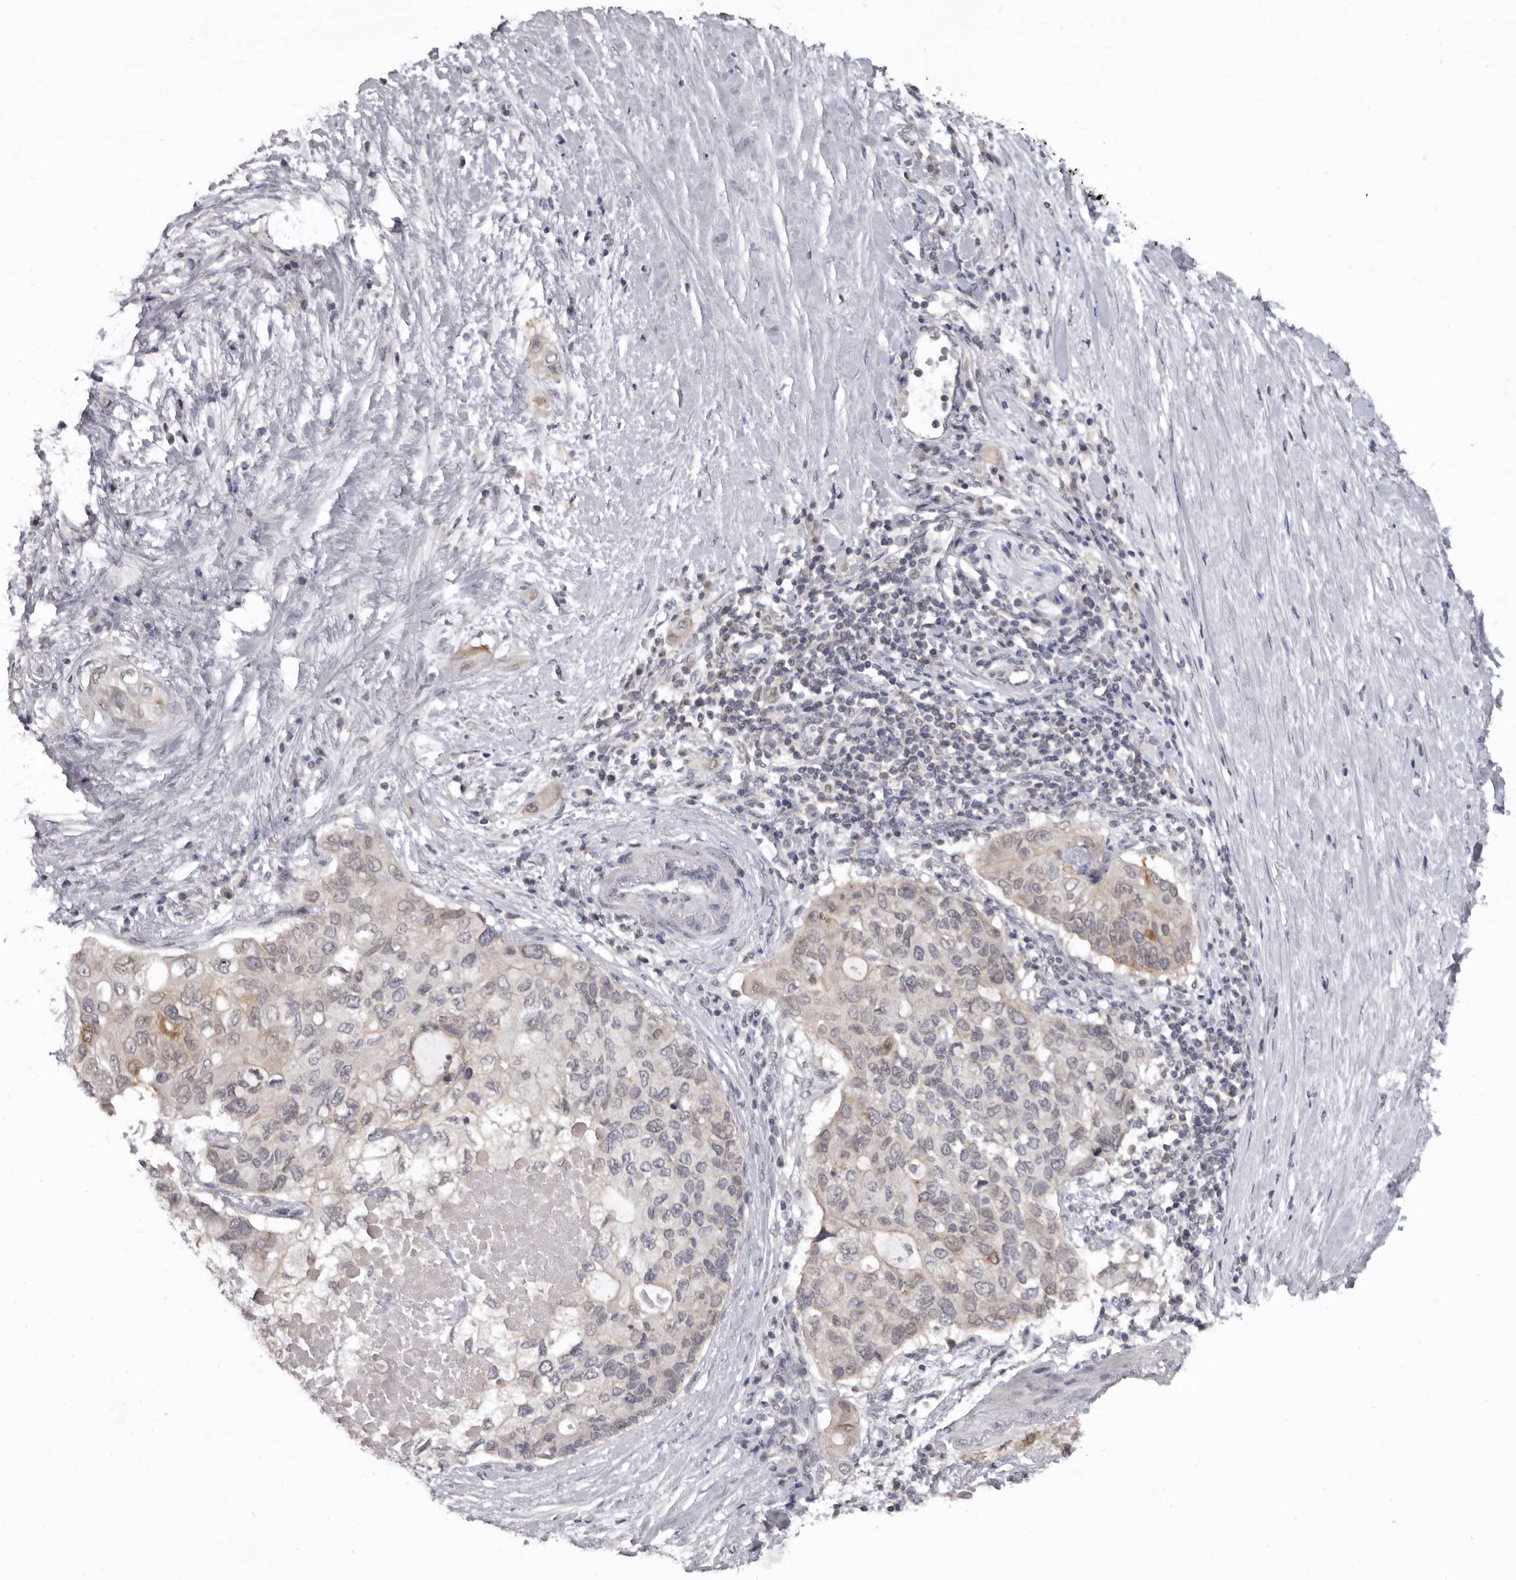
{"staining": {"intensity": "weak", "quantity": "<25%", "location": "cytoplasmic/membranous"}, "tissue": "pancreatic cancer", "cell_type": "Tumor cells", "image_type": "cancer", "snomed": [{"axis": "morphology", "description": "Adenocarcinoma, NOS"}, {"axis": "topography", "description": "Pancreas"}], "caption": "Pancreatic cancer (adenocarcinoma) was stained to show a protein in brown. There is no significant staining in tumor cells. (DAB IHC, high magnification).", "gene": "SULT1E1", "patient": {"sex": "female", "age": 56}}